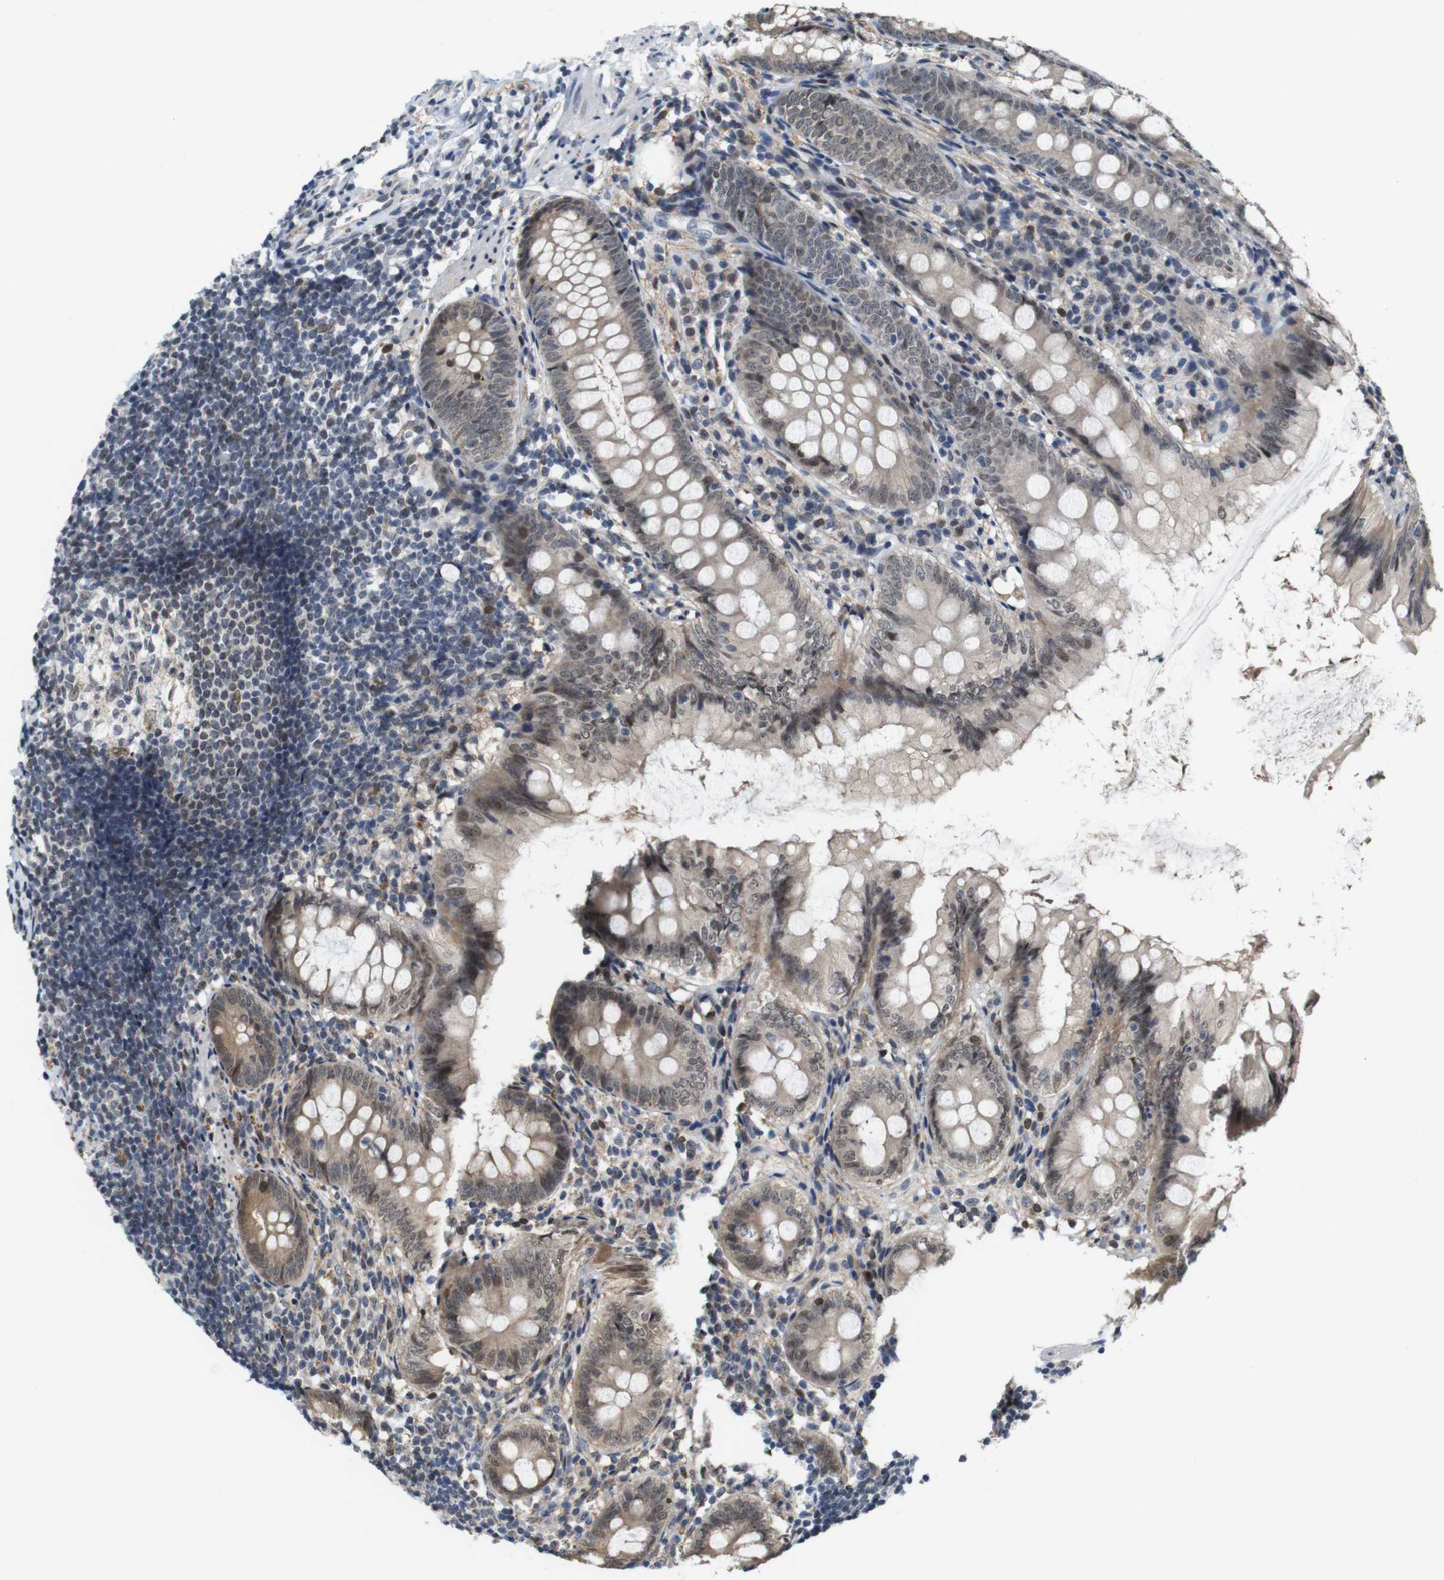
{"staining": {"intensity": "moderate", "quantity": ">75%", "location": "cytoplasmic/membranous,nuclear"}, "tissue": "appendix", "cell_type": "Glandular cells", "image_type": "normal", "snomed": [{"axis": "morphology", "description": "Normal tissue, NOS"}, {"axis": "topography", "description": "Appendix"}], "caption": "Immunohistochemistry histopathology image of unremarkable appendix: appendix stained using IHC reveals medium levels of moderate protein expression localized specifically in the cytoplasmic/membranous,nuclear of glandular cells, appearing as a cytoplasmic/membranous,nuclear brown color.", "gene": "PNMA8A", "patient": {"sex": "female", "age": 77}}